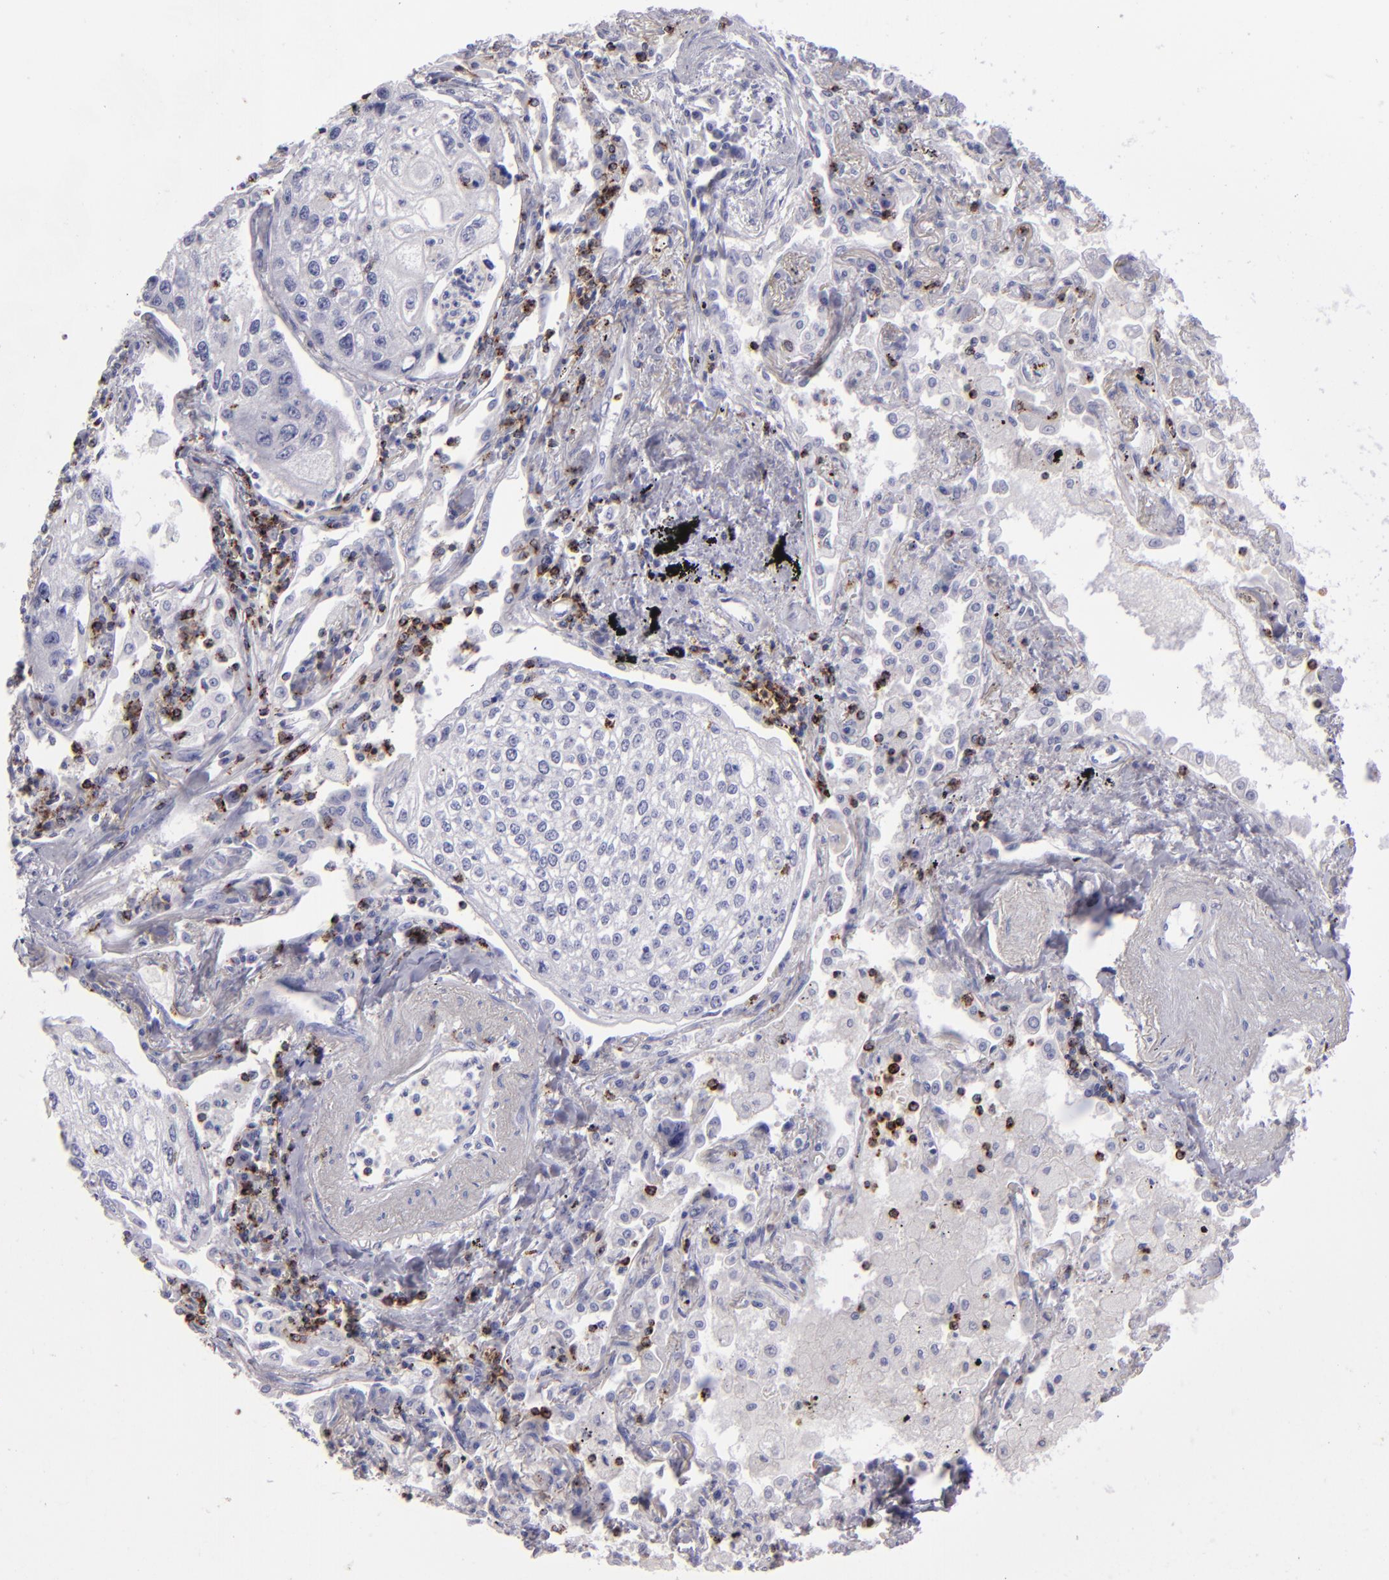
{"staining": {"intensity": "negative", "quantity": "none", "location": "none"}, "tissue": "lung cancer", "cell_type": "Tumor cells", "image_type": "cancer", "snomed": [{"axis": "morphology", "description": "Squamous cell carcinoma, NOS"}, {"axis": "topography", "description": "Lung"}], "caption": "Human lung squamous cell carcinoma stained for a protein using immunohistochemistry reveals no expression in tumor cells.", "gene": "CD2", "patient": {"sex": "male", "age": 75}}